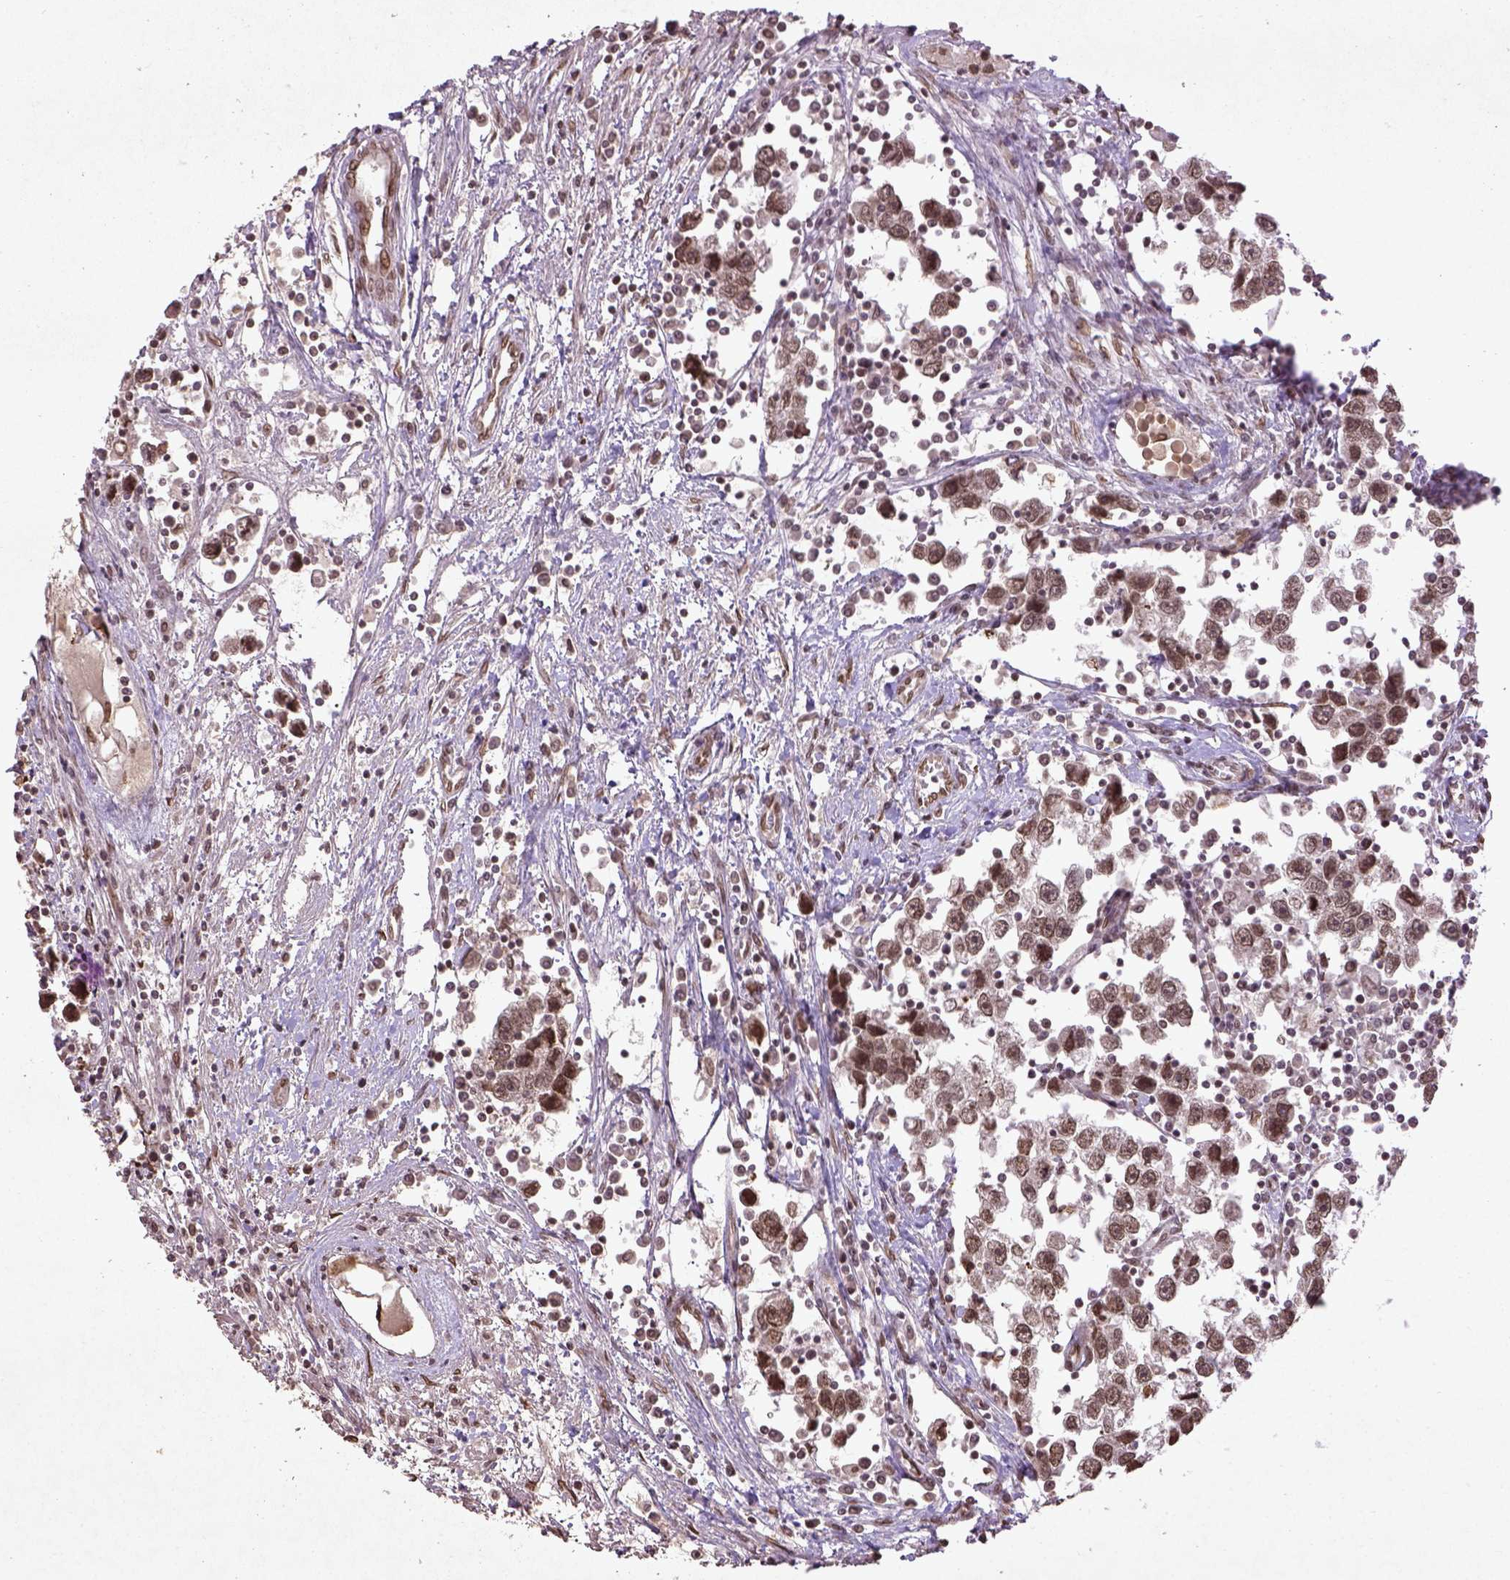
{"staining": {"intensity": "moderate", "quantity": ">75%", "location": "nuclear"}, "tissue": "testis cancer", "cell_type": "Tumor cells", "image_type": "cancer", "snomed": [{"axis": "morphology", "description": "Seminoma, NOS"}, {"axis": "topography", "description": "Testis"}], "caption": "Moderate nuclear staining is identified in approximately >75% of tumor cells in testis seminoma.", "gene": "BANF1", "patient": {"sex": "male", "age": 30}}